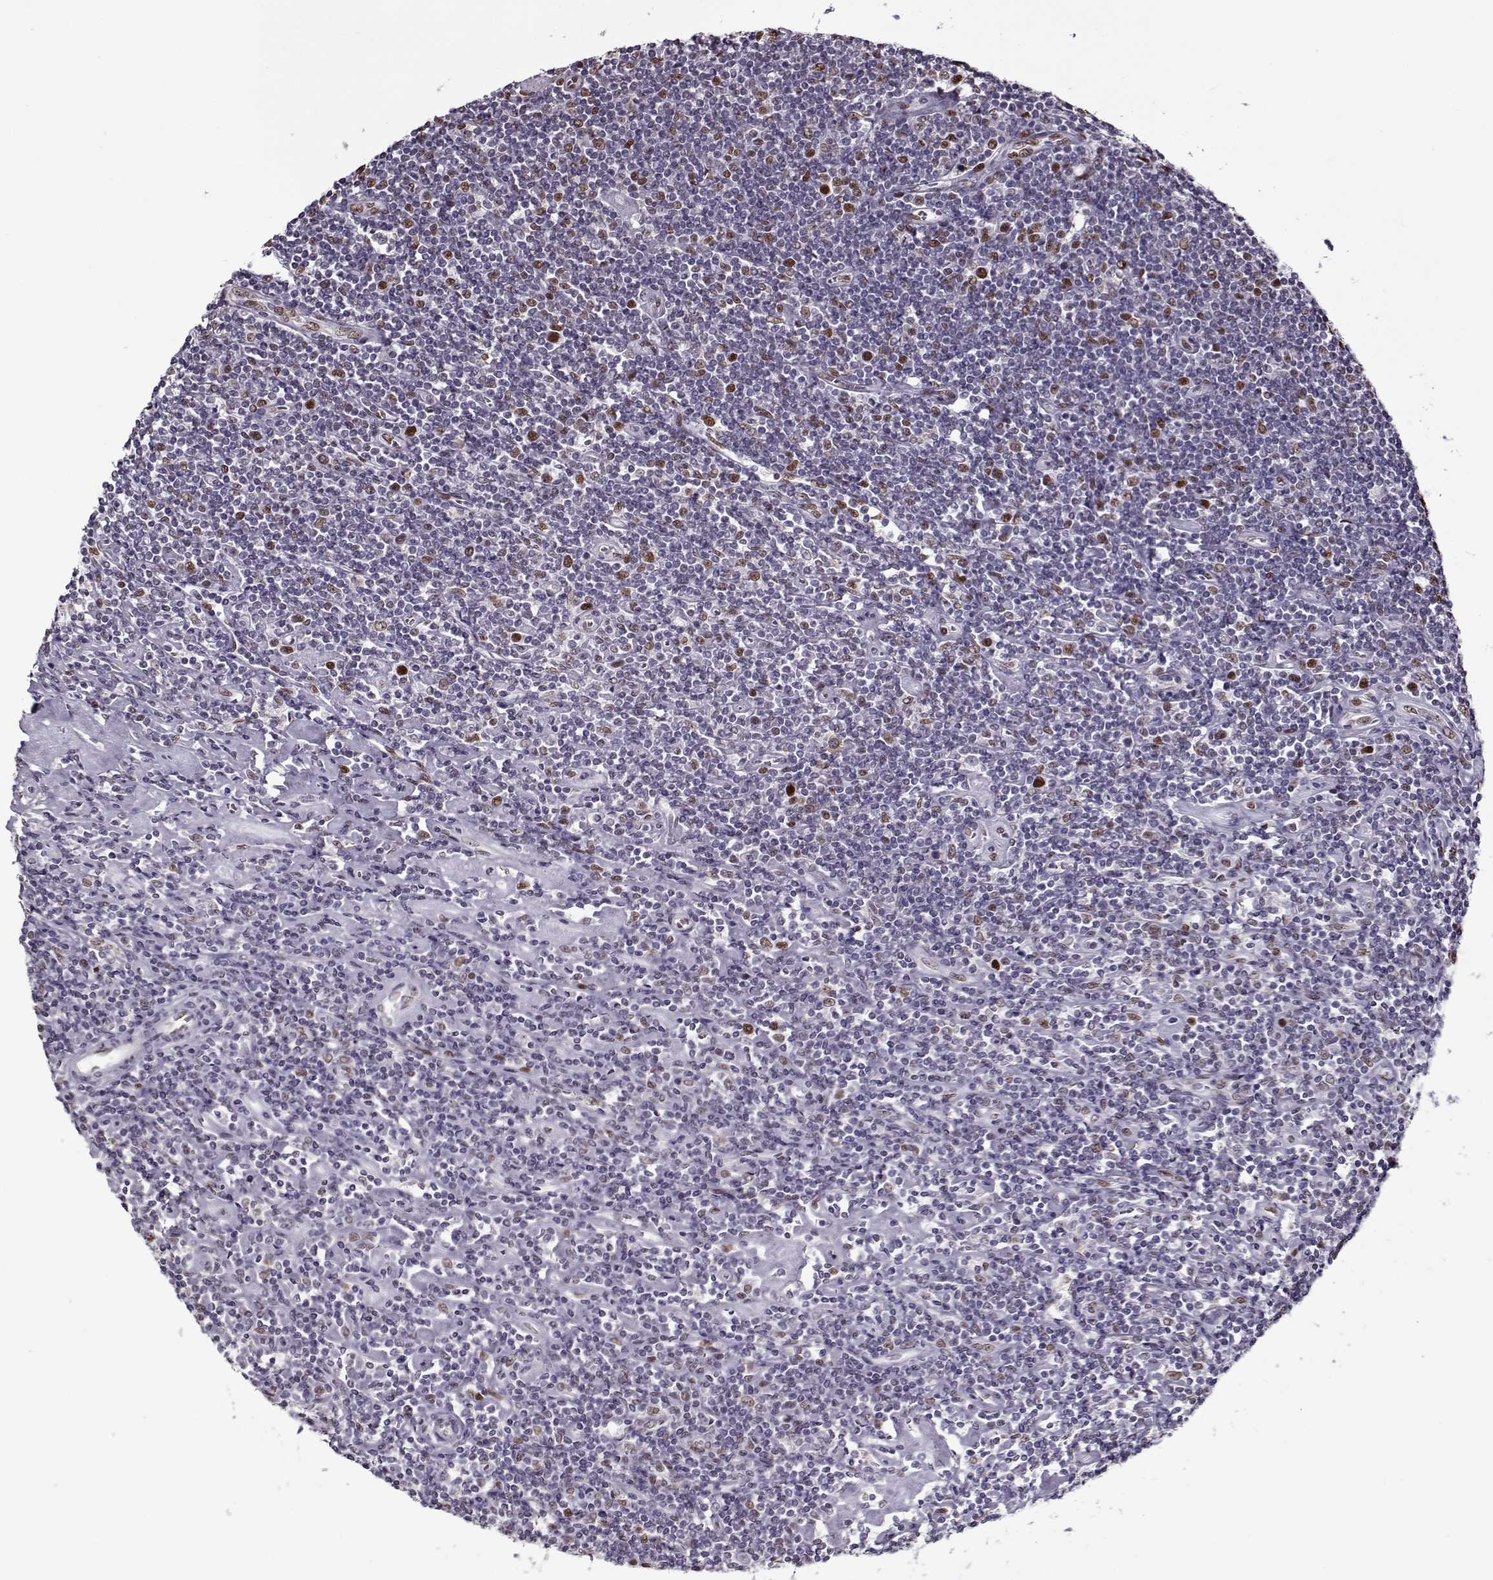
{"staining": {"intensity": "strong", "quantity": "25%-75%", "location": "nuclear"}, "tissue": "lymphoma", "cell_type": "Tumor cells", "image_type": "cancer", "snomed": [{"axis": "morphology", "description": "Hodgkin's disease, NOS"}, {"axis": "topography", "description": "Lymph node"}], "caption": "DAB immunohistochemical staining of human lymphoma exhibits strong nuclear protein expression in about 25%-75% of tumor cells.", "gene": "PRMT8", "patient": {"sex": "male", "age": 40}}